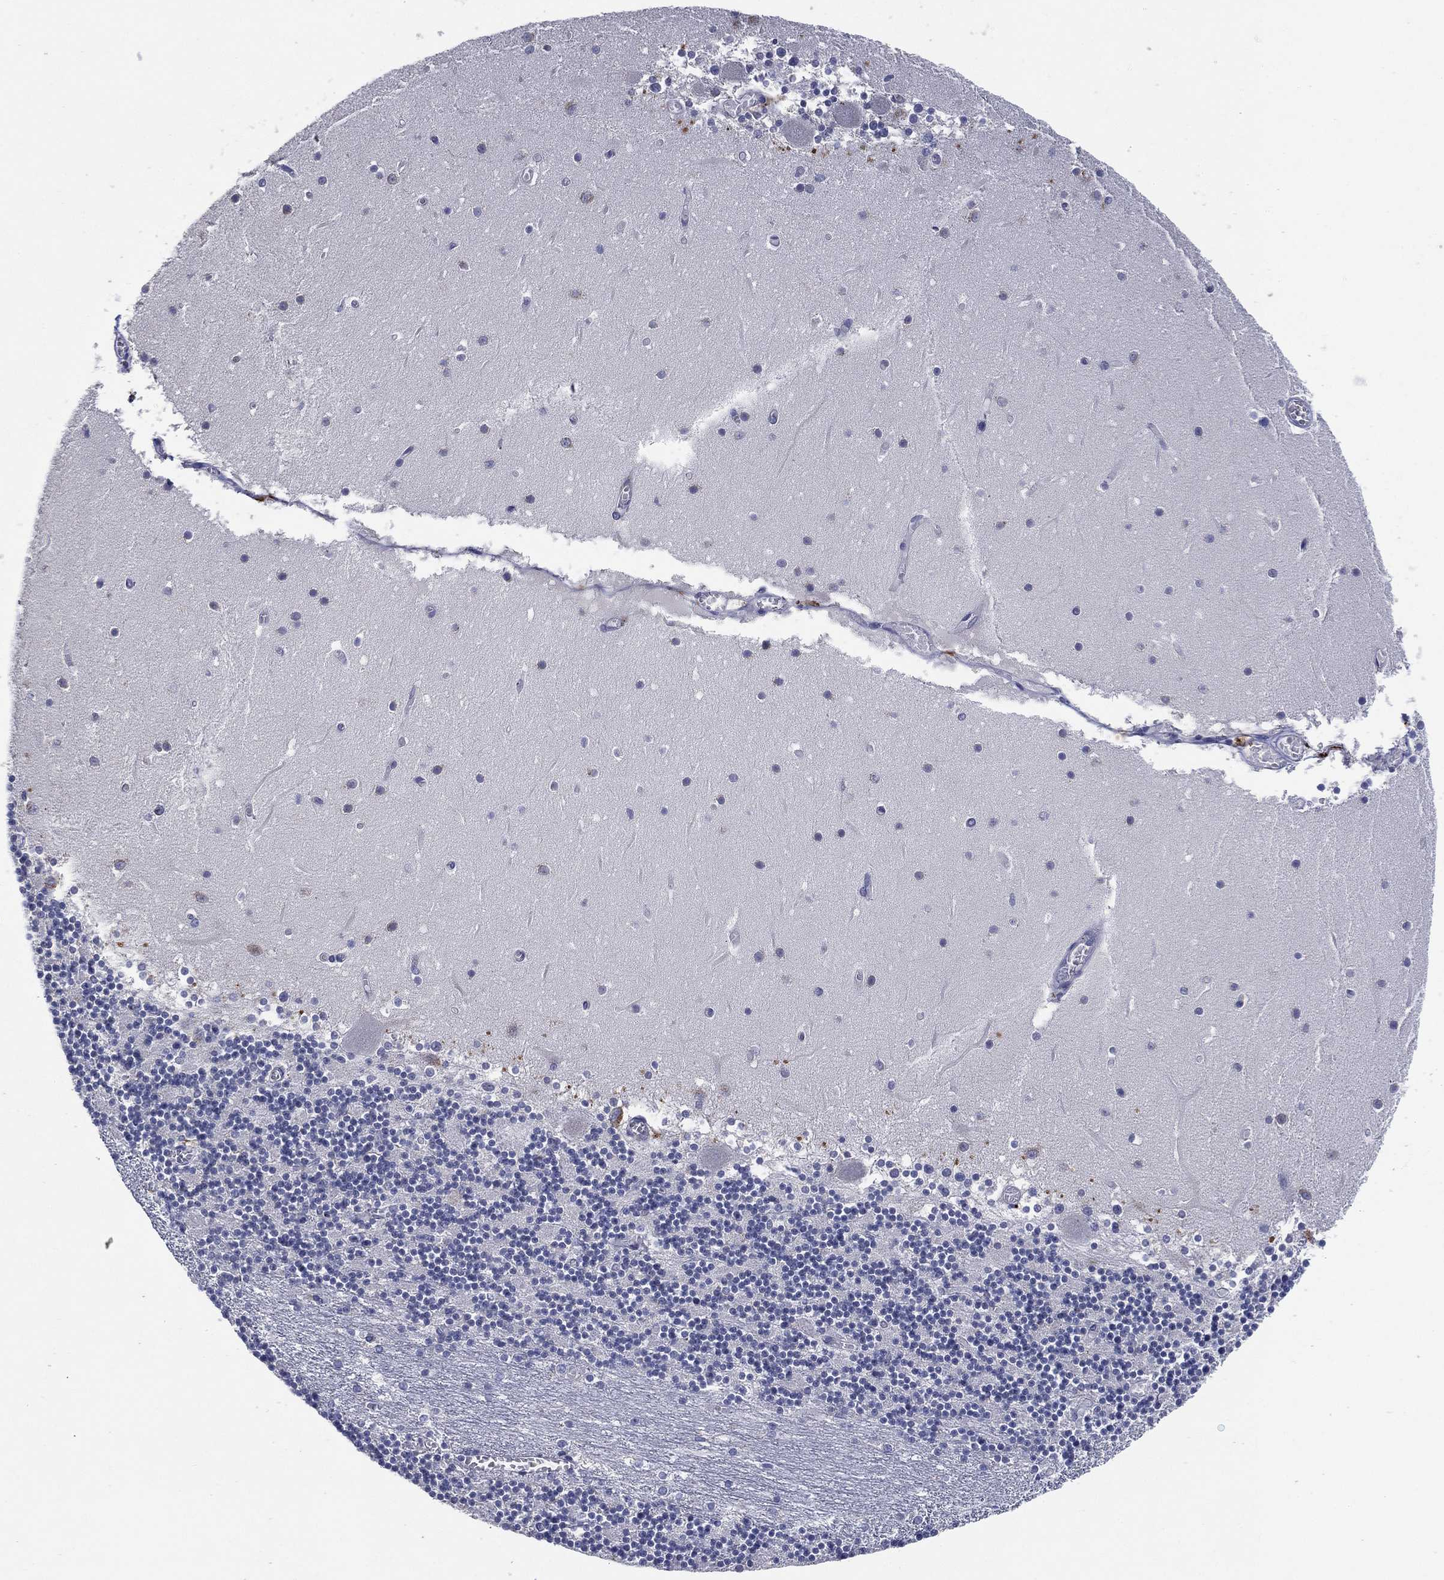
{"staining": {"intensity": "negative", "quantity": "none", "location": "none"}, "tissue": "cerebellum", "cell_type": "Cells in granular layer", "image_type": "normal", "snomed": [{"axis": "morphology", "description": "Normal tissue, NOS"}, {"axis": "topography", "description": "Cerebellum"}], "caption": "Immunohistochemical staining of normal human cerebellum demonstrates no significant expression in cells in granular layer.", "gene": "GALNS", "patient": {"sex": "female", "age": 28}}